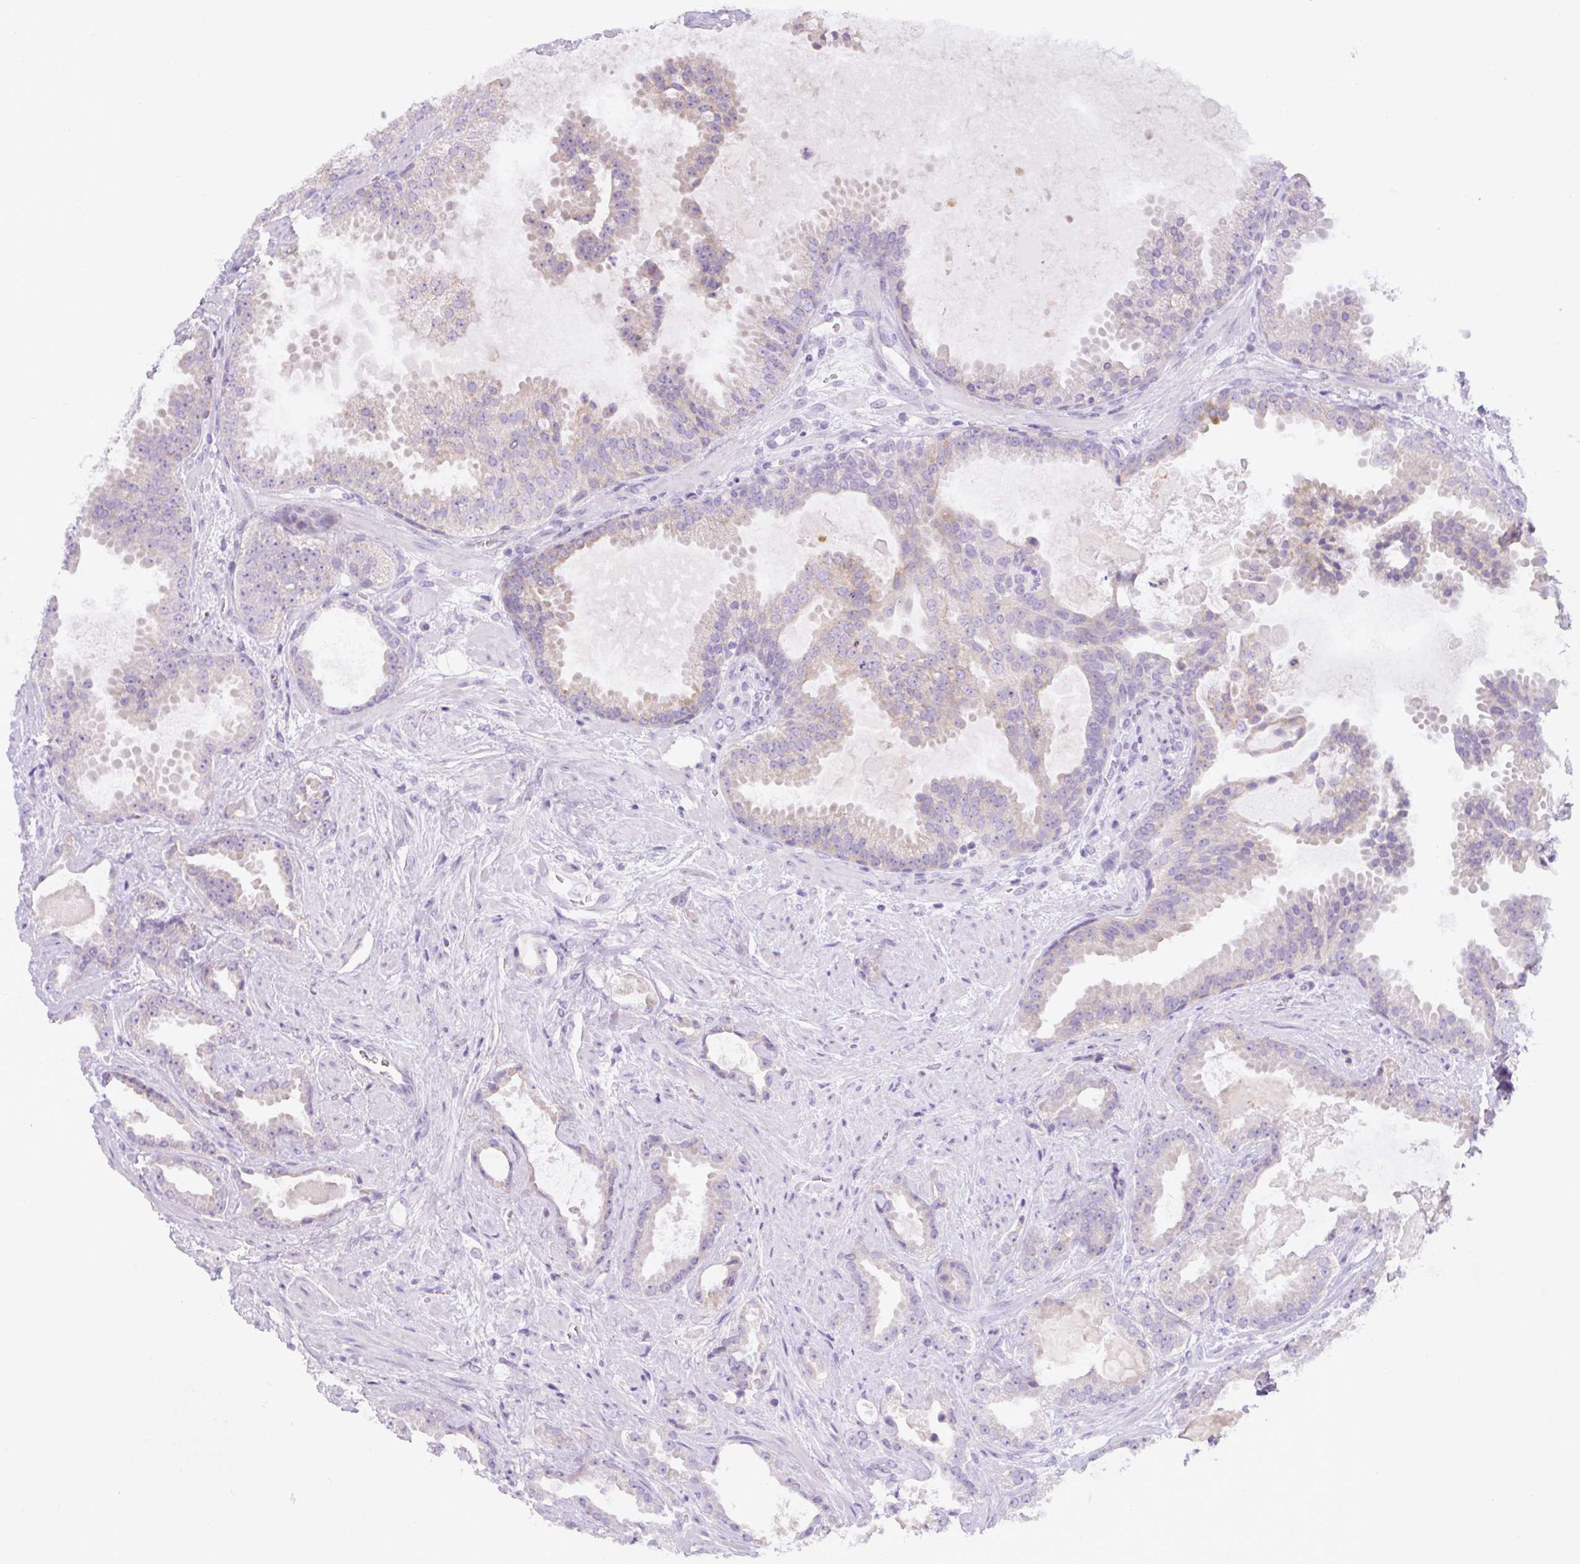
{"staining": {"intensity": "weak", "quantity": "<25%", "location": "cytoplasmic/membranous"}, "tissue": "prostate cancer", "cell_type": "Tumor cells", "image_type": "cancer", "snomed": [{"axis": "morphology", "description": "Adenocarcinoma, Low grade"}, {"axis": "topography", "description": "Prostate"}], "caption": "Image shows no significant protein staining in tumor cells of adenocarcinoma (low-grade) (prostate).", "gene": "ADAMTS19", "patient": {"sex": "male", "age": 62}}